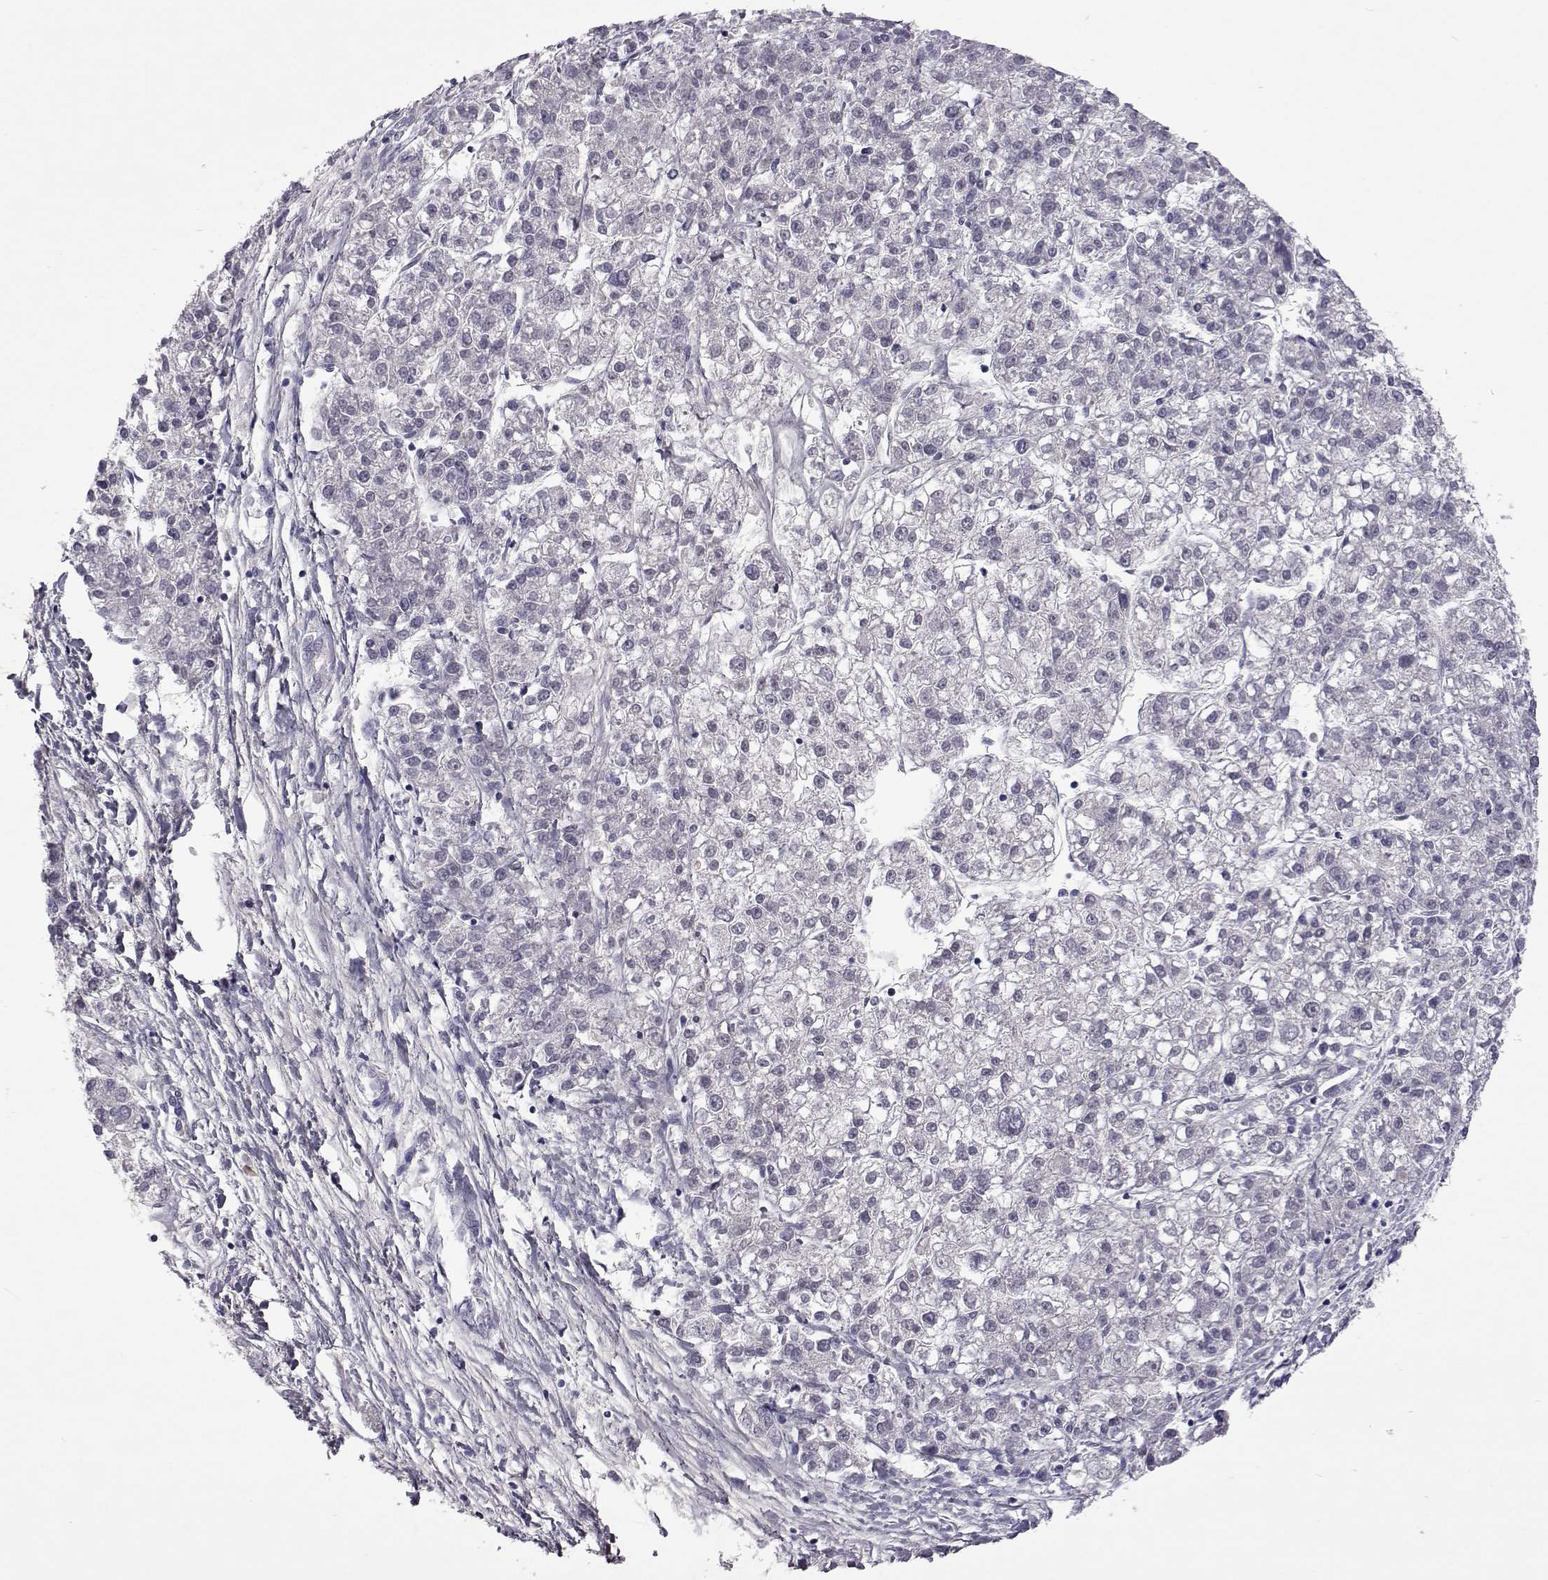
{"staining": {"intensity": "negative", "quantity": "none", "location": "none"}, "tissue": "liver cancer", "cell_type": "Tumor cells", "image_type": "cancer", "snomed": [{"axis": "morphology", "description": "Carcinoma, Hepatocellular, NOS"}, {"axis": "topography", "description": "Liver"}], "caption": "Immunohistochemical staining of human liver cancer reveals no significant expression in tumor cells. Brightfield microscopy of IHC stained with DAB (3,3'-diaminobenzidine) (brown) and hematoxylin (blue), captured at high magnification.", "gene": "TCF15", "patient": {"sex": "male", "age": 56}}